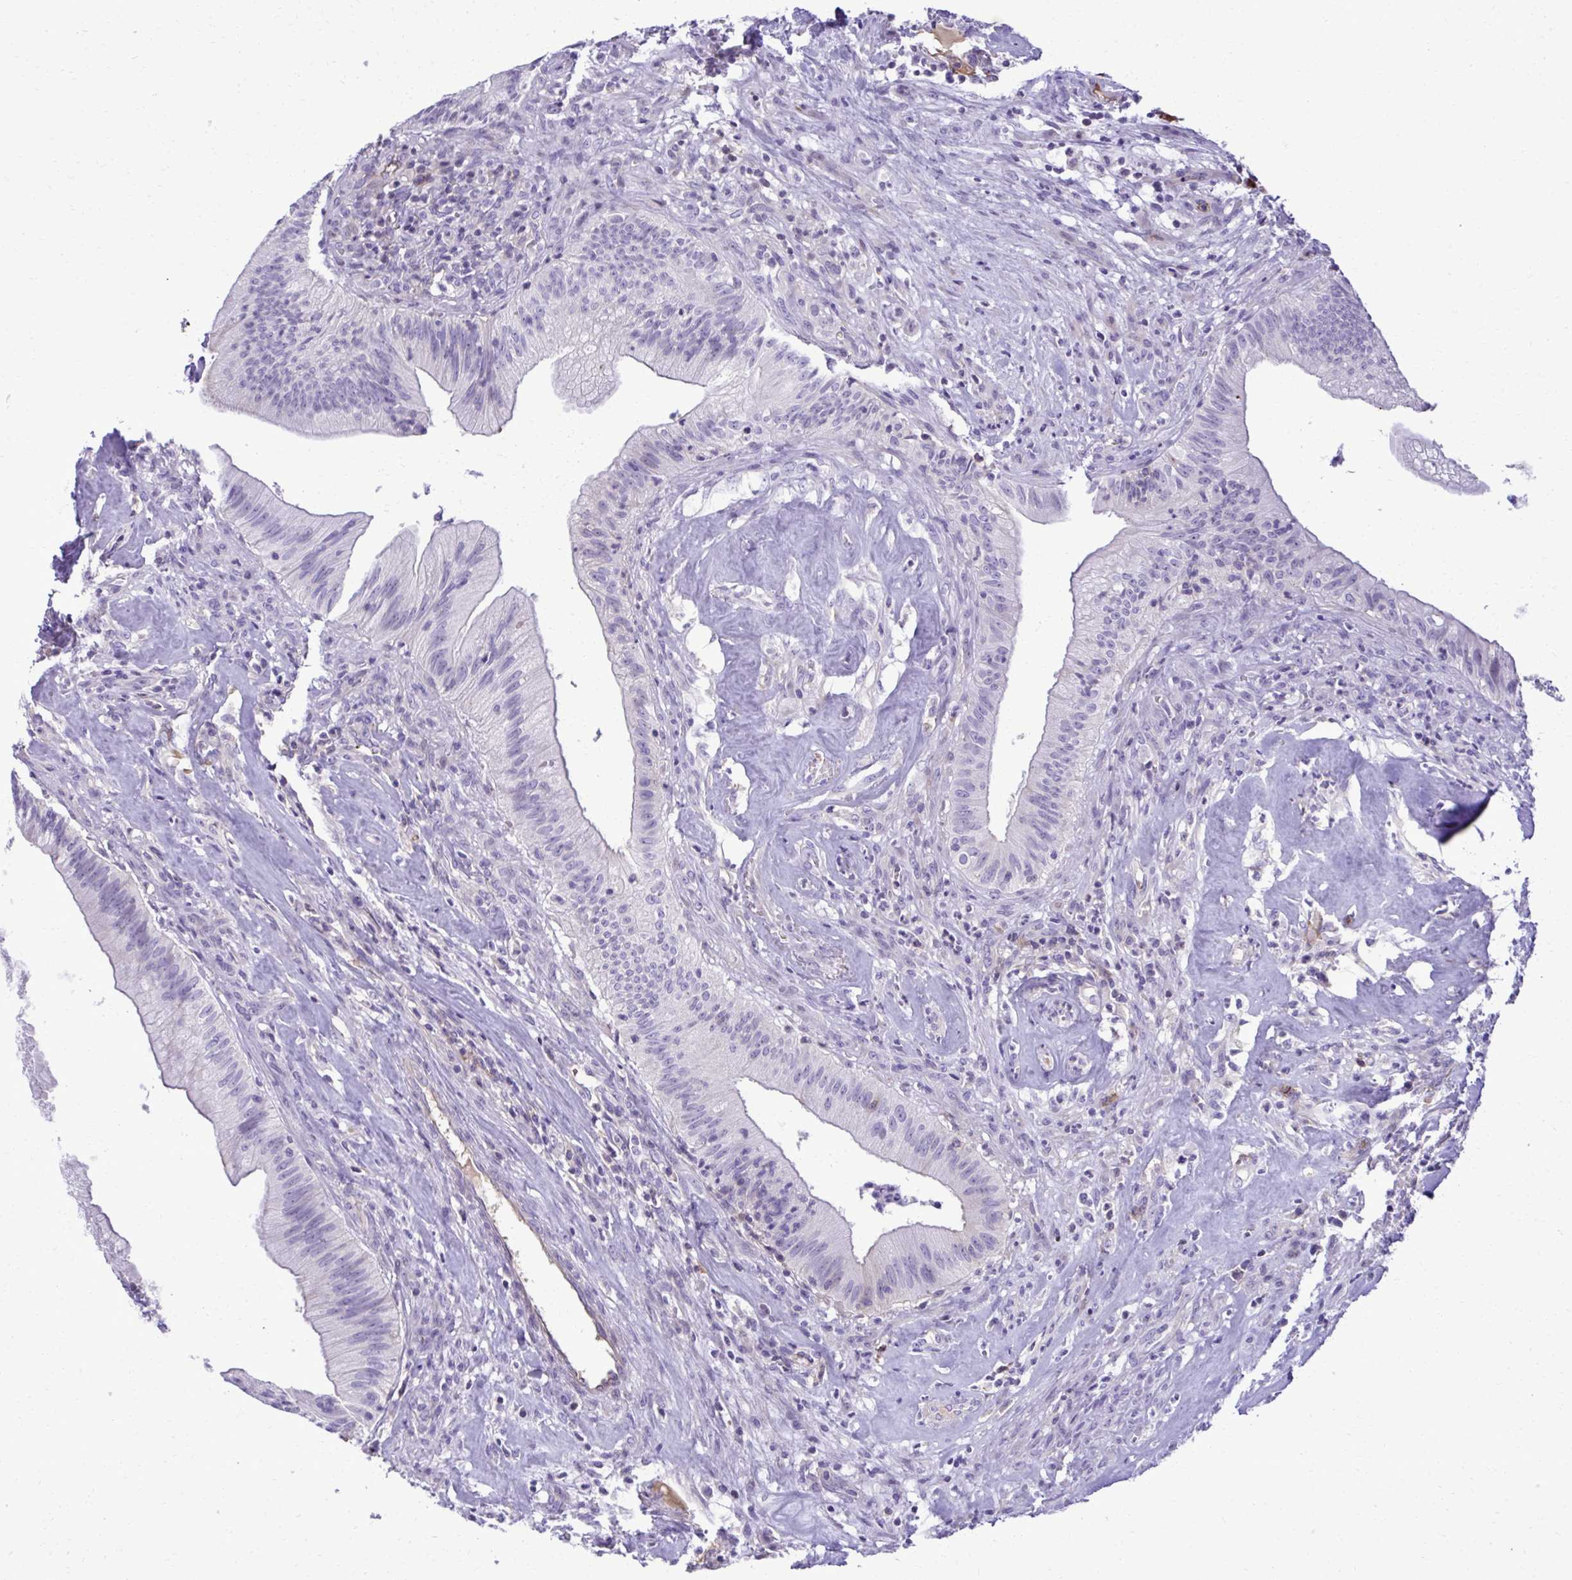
{"staining": {"intensity": "negative", "quantity": "none", "location": "none"}, "tissue": "head and neck cancer", "cell_type": "Tumor cells", "image_type": "cancer", "snomed": [{"axis": "morphology", "description": "Adenocarcinoma, NOS"}, {"axis": "topography", "description": "Head-Neck"}], "caption": "Immunohistochemistry (IHC) histopathology image of neoplastic tissue: human adenocarcinoma (head and neck) stained with DAB (3,3'-diaminobenzidine) exhibits no significant protein expression in tumor cells.", "gene": "PITPNM3", "patient": {"sex": "male", "age": 44}}